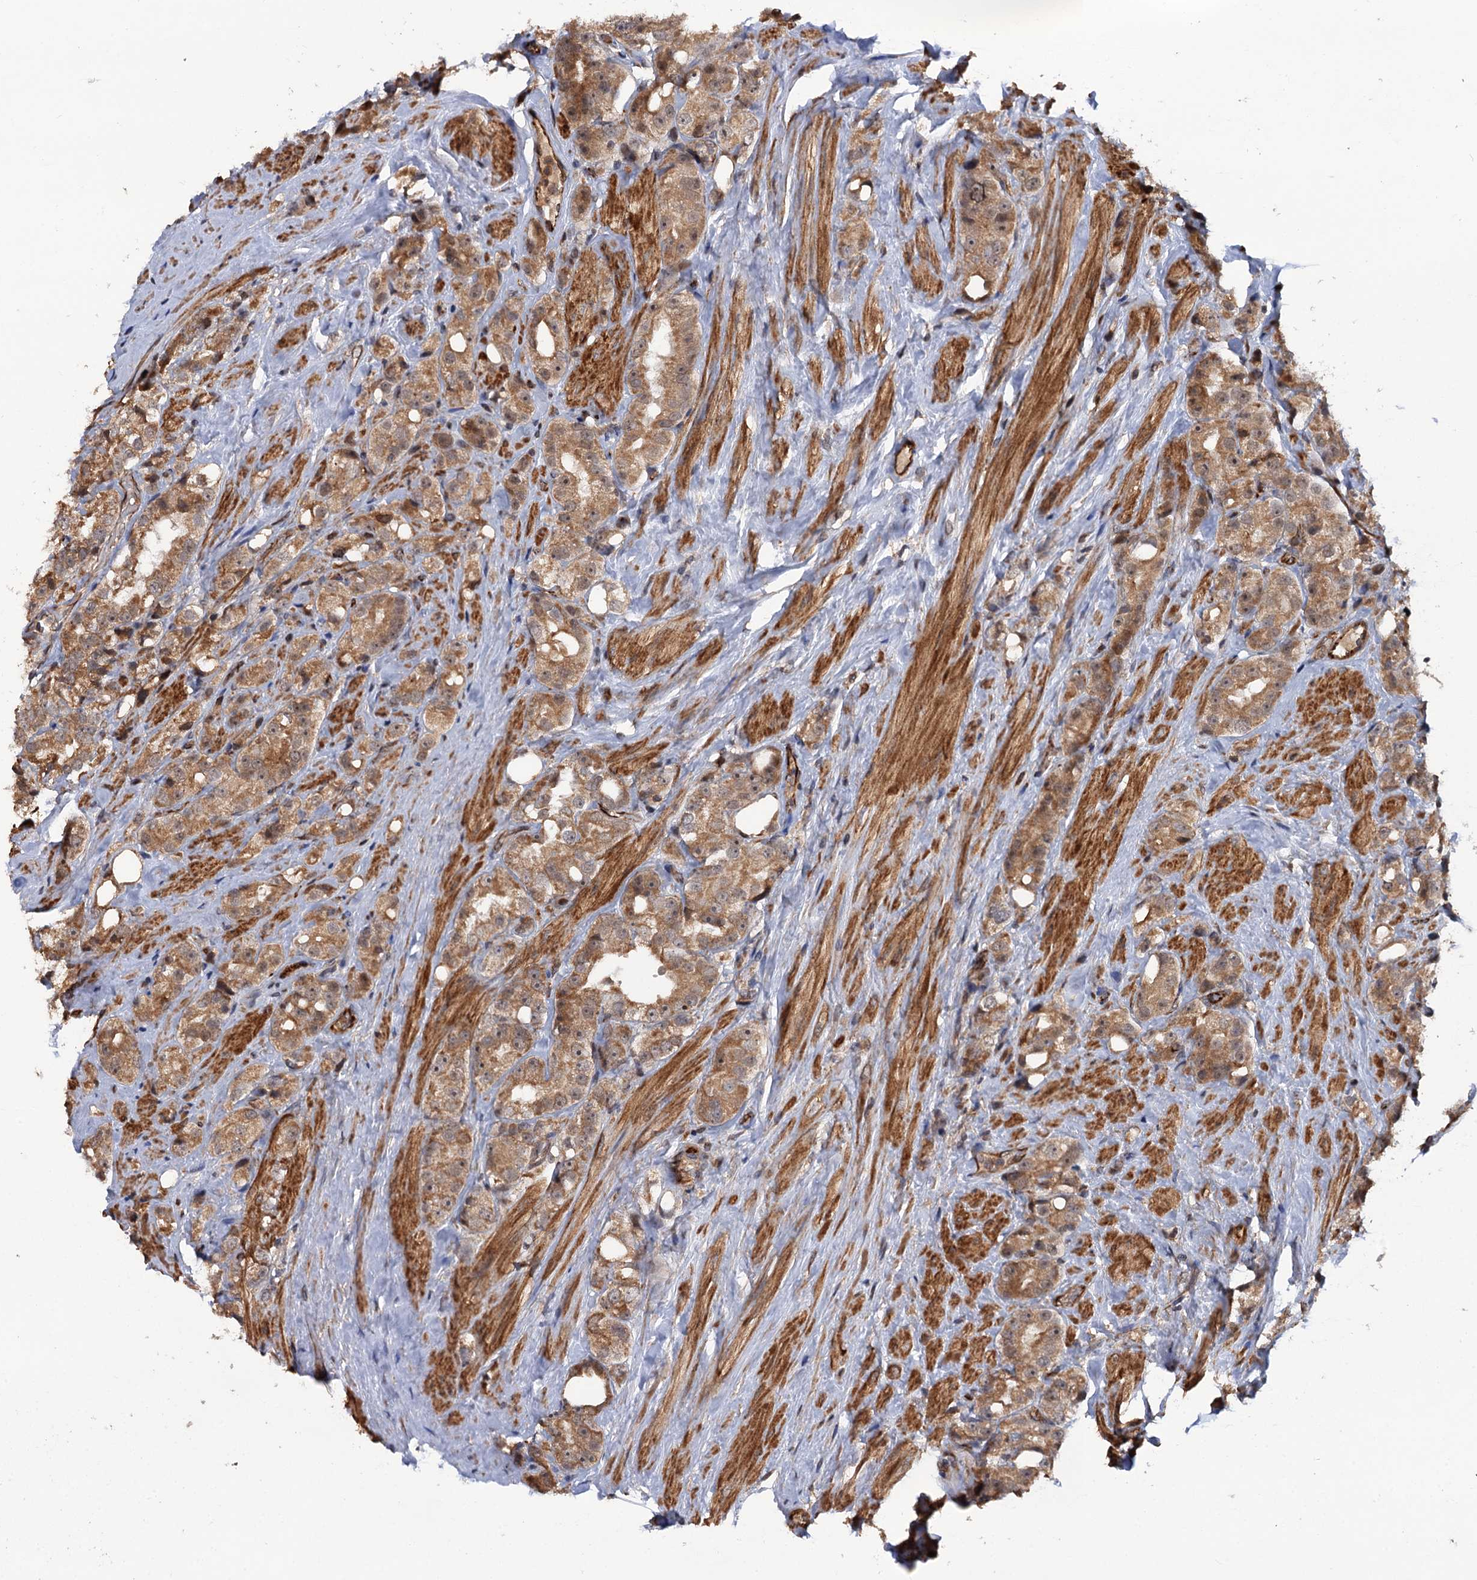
{"staining": {"intensity": "moderate", "quantity": ">75%", "location": "cytoplasmic/membranous"}, "tissue": "prostate cancer", "cell_type": "Tumor cells", "image_type": "cancer", "snomed": [{"axis": "morphology", "description": "Adenocarcinoma, NOS"}, {"axis": "topography", "description": "Prostate"}], "caption": "A high-resolution photomicrograph shows IHC staining of prostate cancer (adenocarcinoma), which reveals moderate cytoplasmic/membranous positivity in about >75% of tumor cells.", "gene": "FSIP1", "patient": {"sex": "male", "age": 79}}